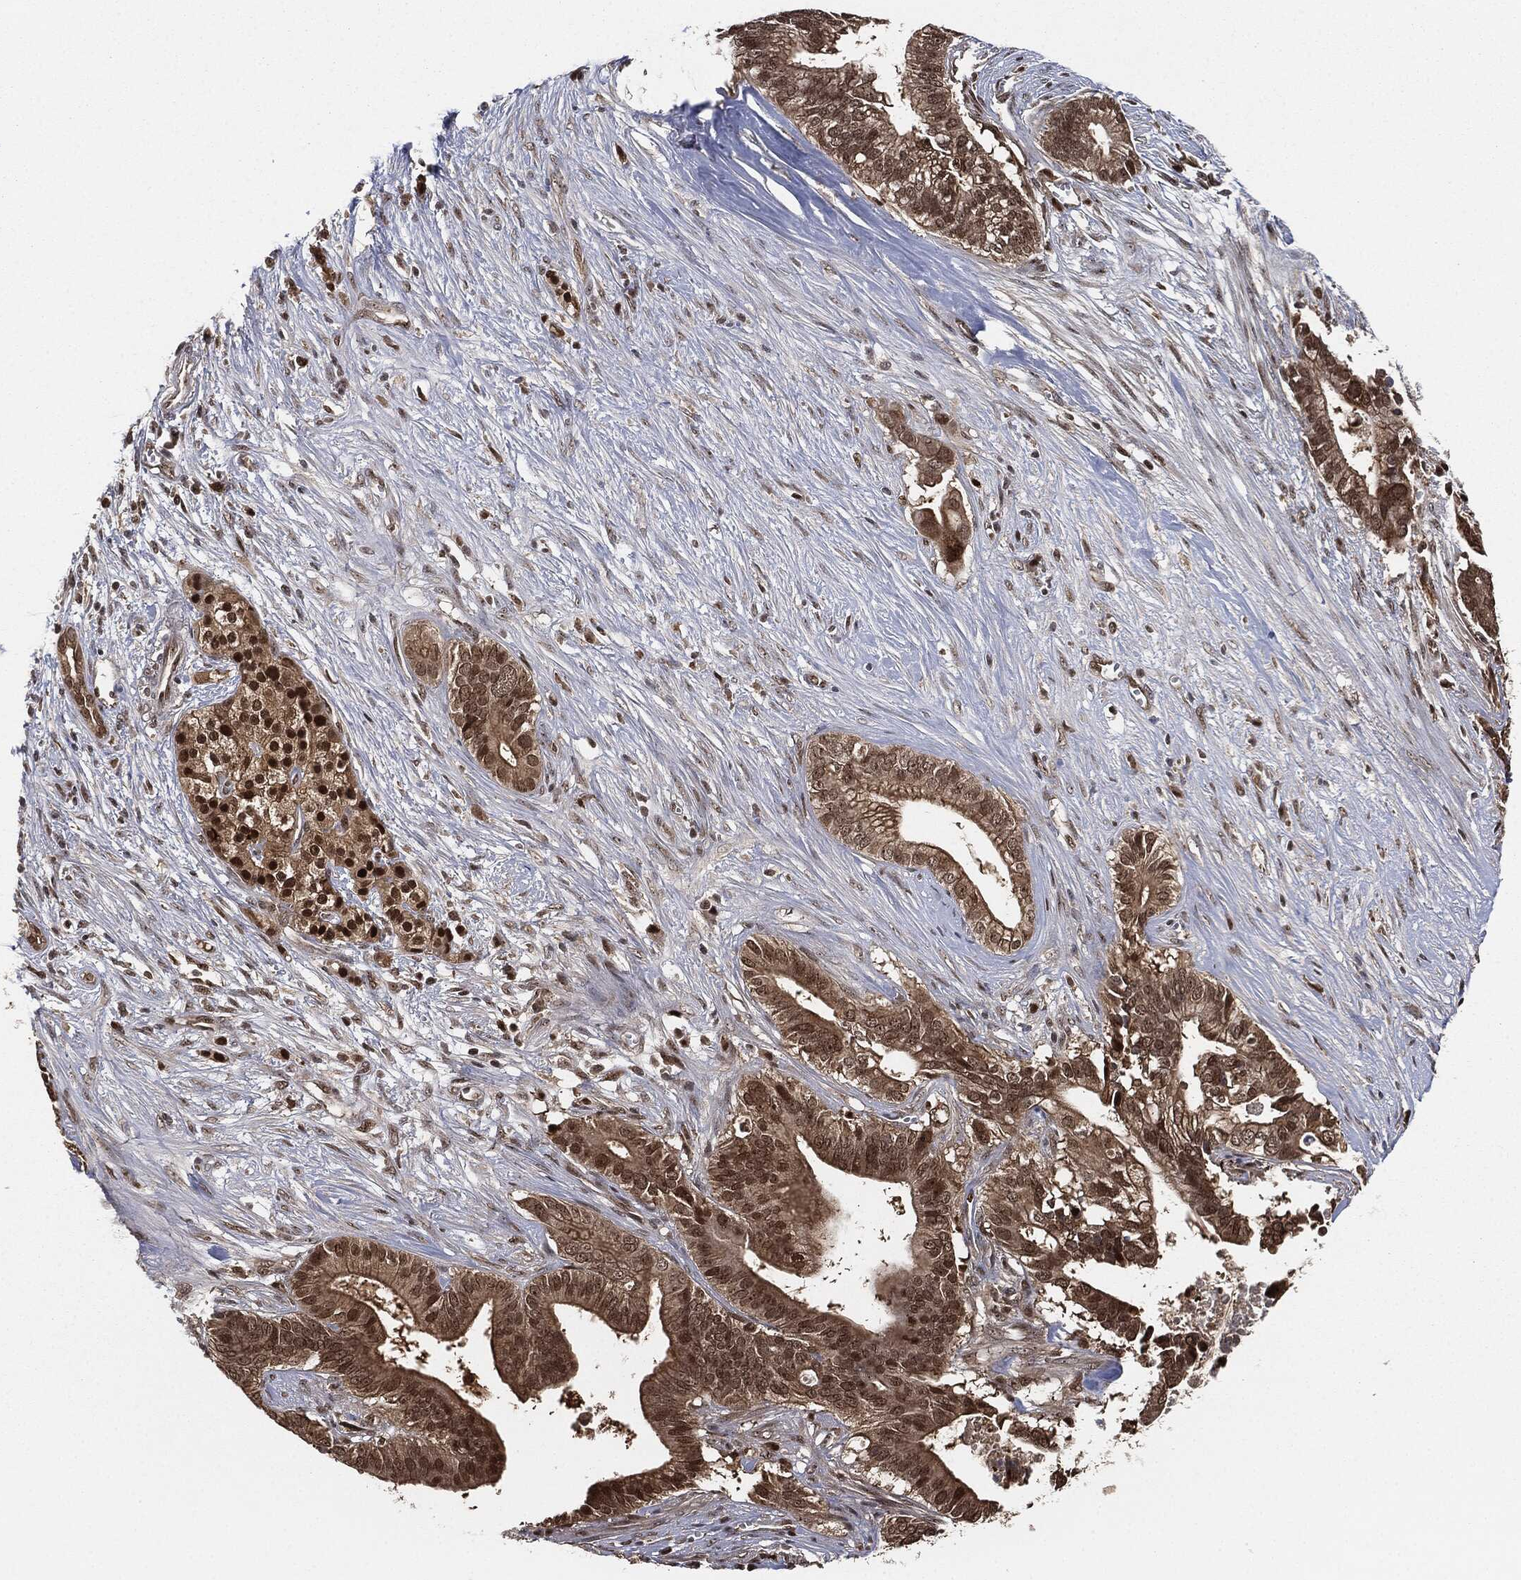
{"staining": {"intensity": "moderate", "quantity": "25%-75%", "location": "cytoplasmic/membranous,nuclear"}, "tissue": "pancreatic cancer", "cell_type": "Tumor cells", "image_type": "cancer", "snomed": [{"axis": "morphology", "description": "Adenocarcinoma, NOS"}, {"axis": "topography", "description": "Pancreas"}], "caption": "Moderate cytoplasmic/membranous and nuclear staining is identified in about 25%-75% of tumor cells in adenocarcinoma (pancreatic). Immunohistochemistry stains the protein of interest in brown and the nuclei are stained blue.", "gene": "CAPRIN2", "patient": {"sex": "male", "age": 61}}